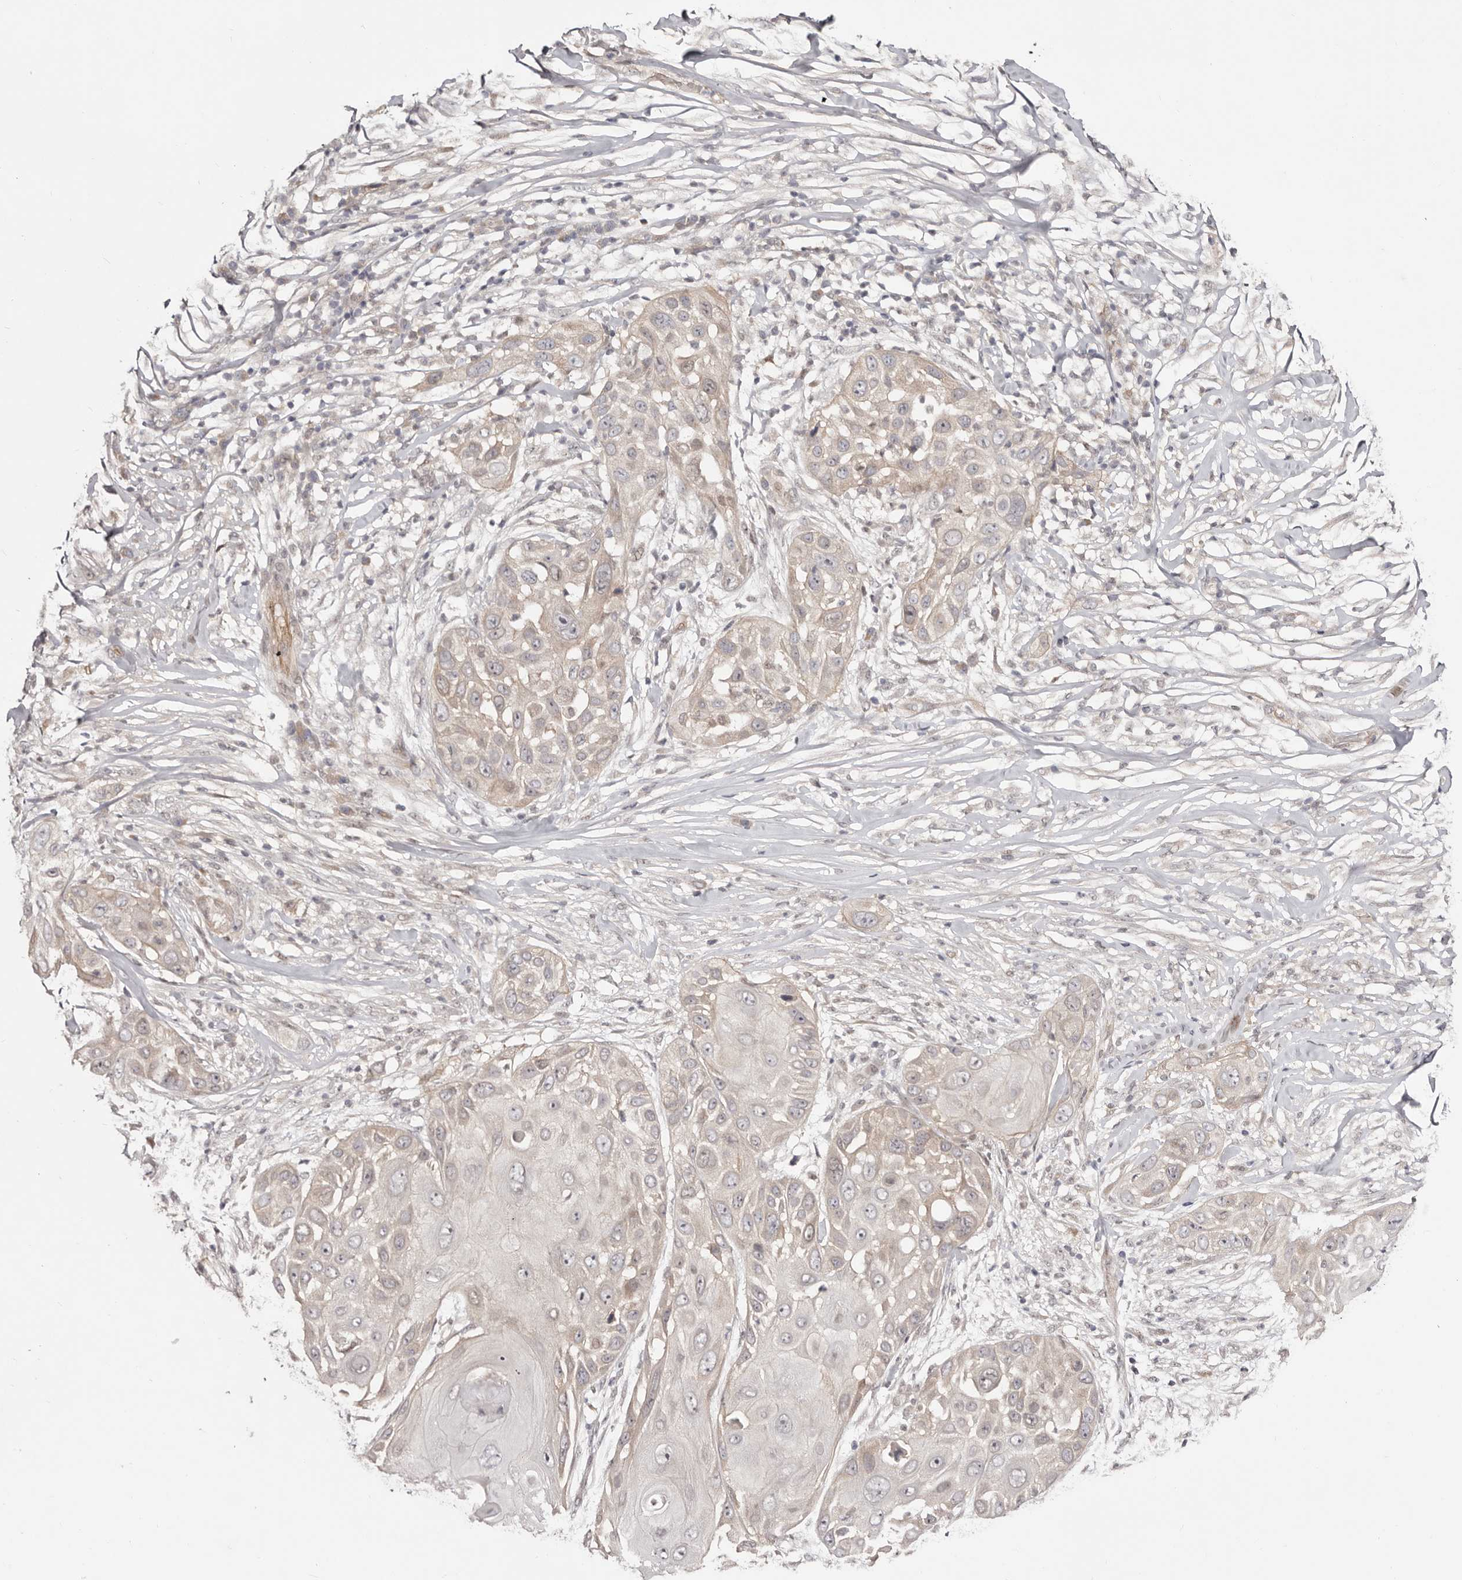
{"staining": {"intensity": "weak", "quantity": "<25%", "location": "cytoplasmic/membranous"}, "tissue": "skin cancer", "cell_type": "Tumor cells", "image_type": "cancer", "snomed": [{"axis": "morphology", "description": "Squamous cell carcinoma, NOS"}, {"axis": "topography", "description": "Skin"}], "caption": "Histopathology image shows no significant protein staining in tumor cells of skin squamous cell carcinoma.", "gene": "EGR3", "patient": {"sex": "female", "age": 44}}